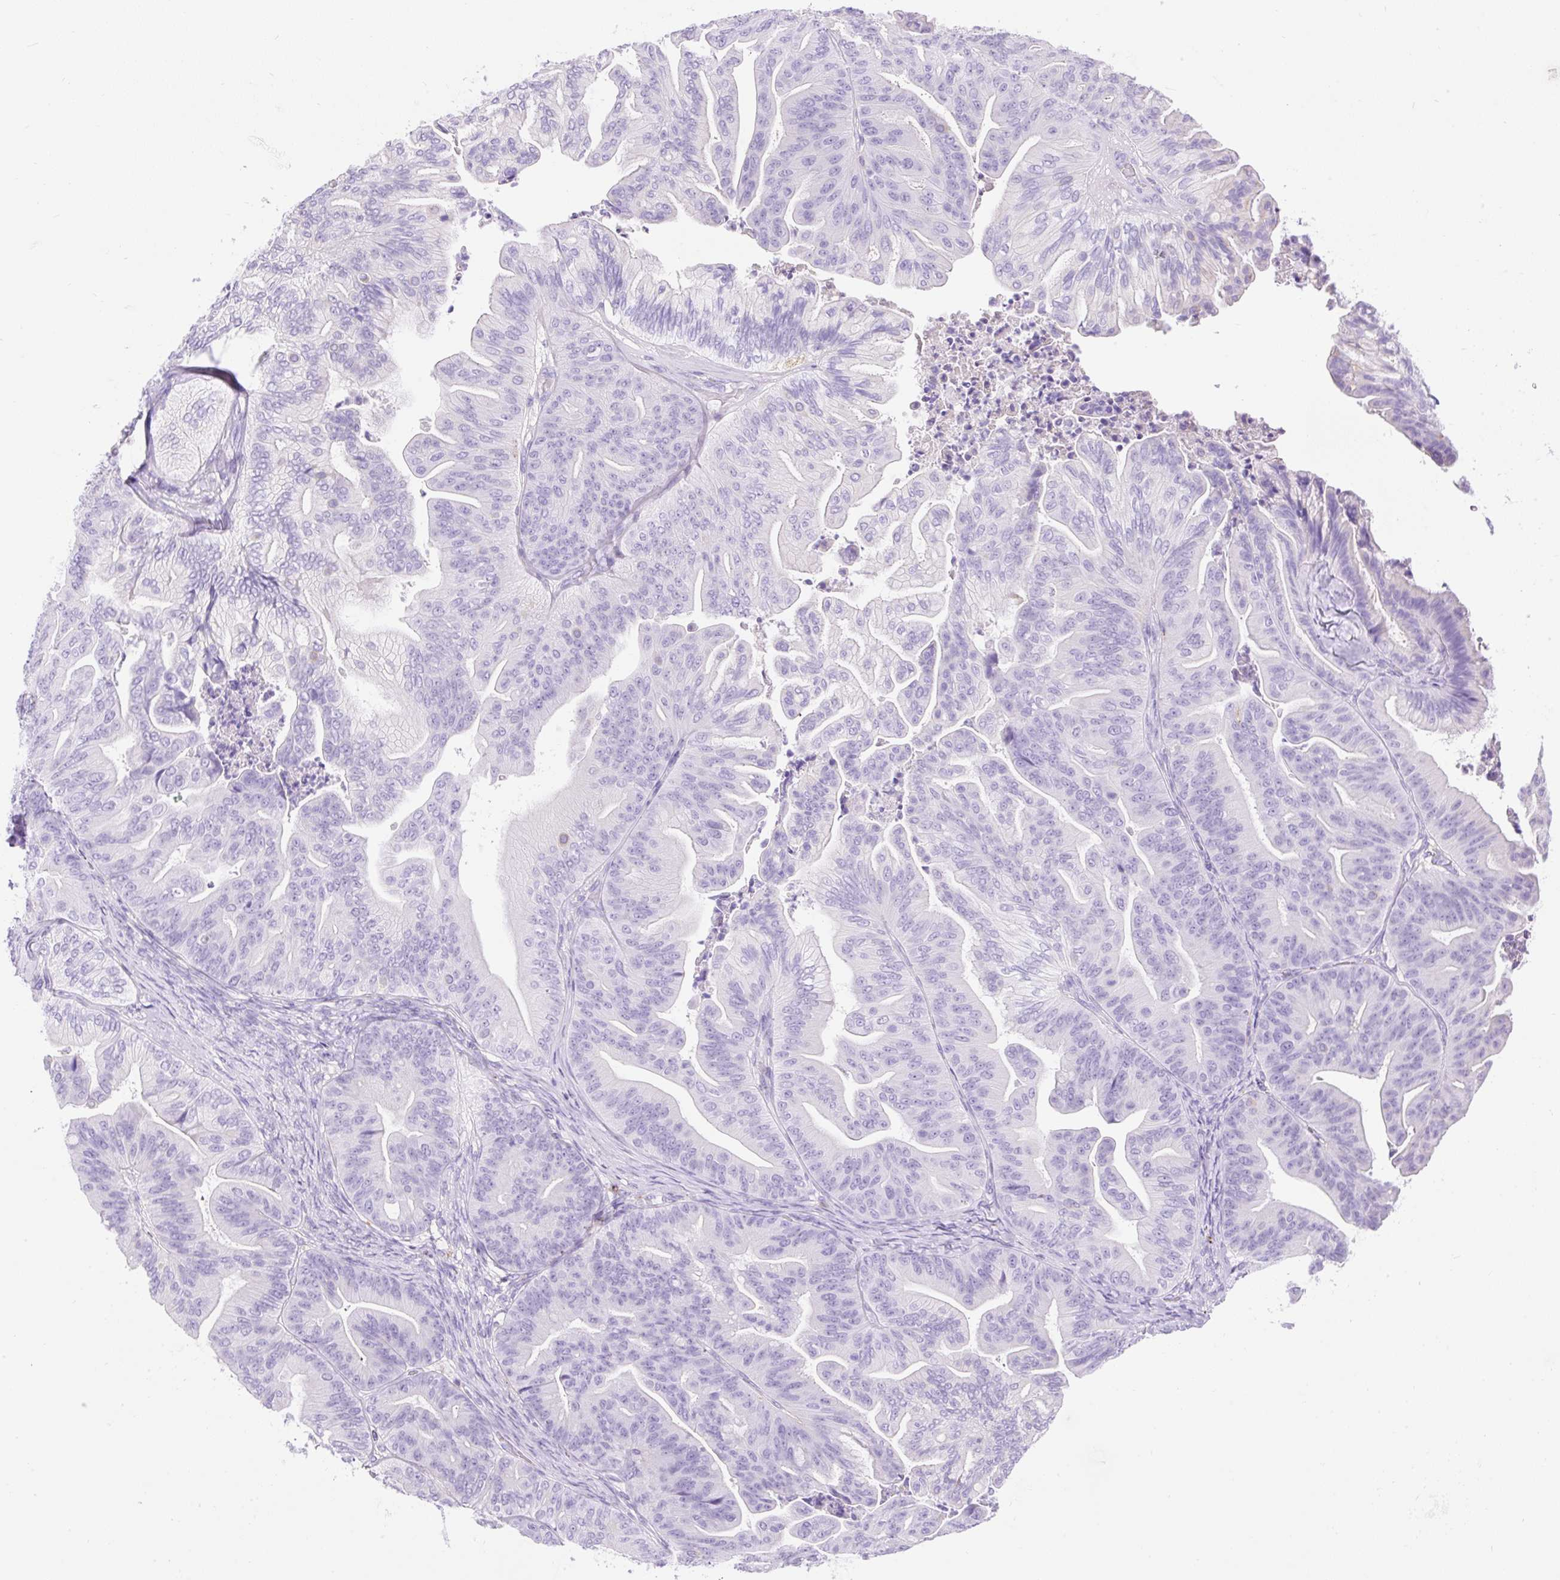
{"staining": {"intensity": "negative", "quantity": "none", "location": "none"}, "tissue": "ovarian cancer", "cell_type": "Tumor cells", "image_type": "cancer", "snomed": [{"axis": "morphology", "description": "Cystadenocarcinoma, mucinous, NOS"}, {"axis": "topography", "description": "Ovary"}], "caption": "A photomicrograph of mucinous cystadenocarcinoma (ovarian) stained for a protein reveals no brown staining in tumor cells.", "gene": "HEXB", "patient": {"sex": "female", "age": 67}}